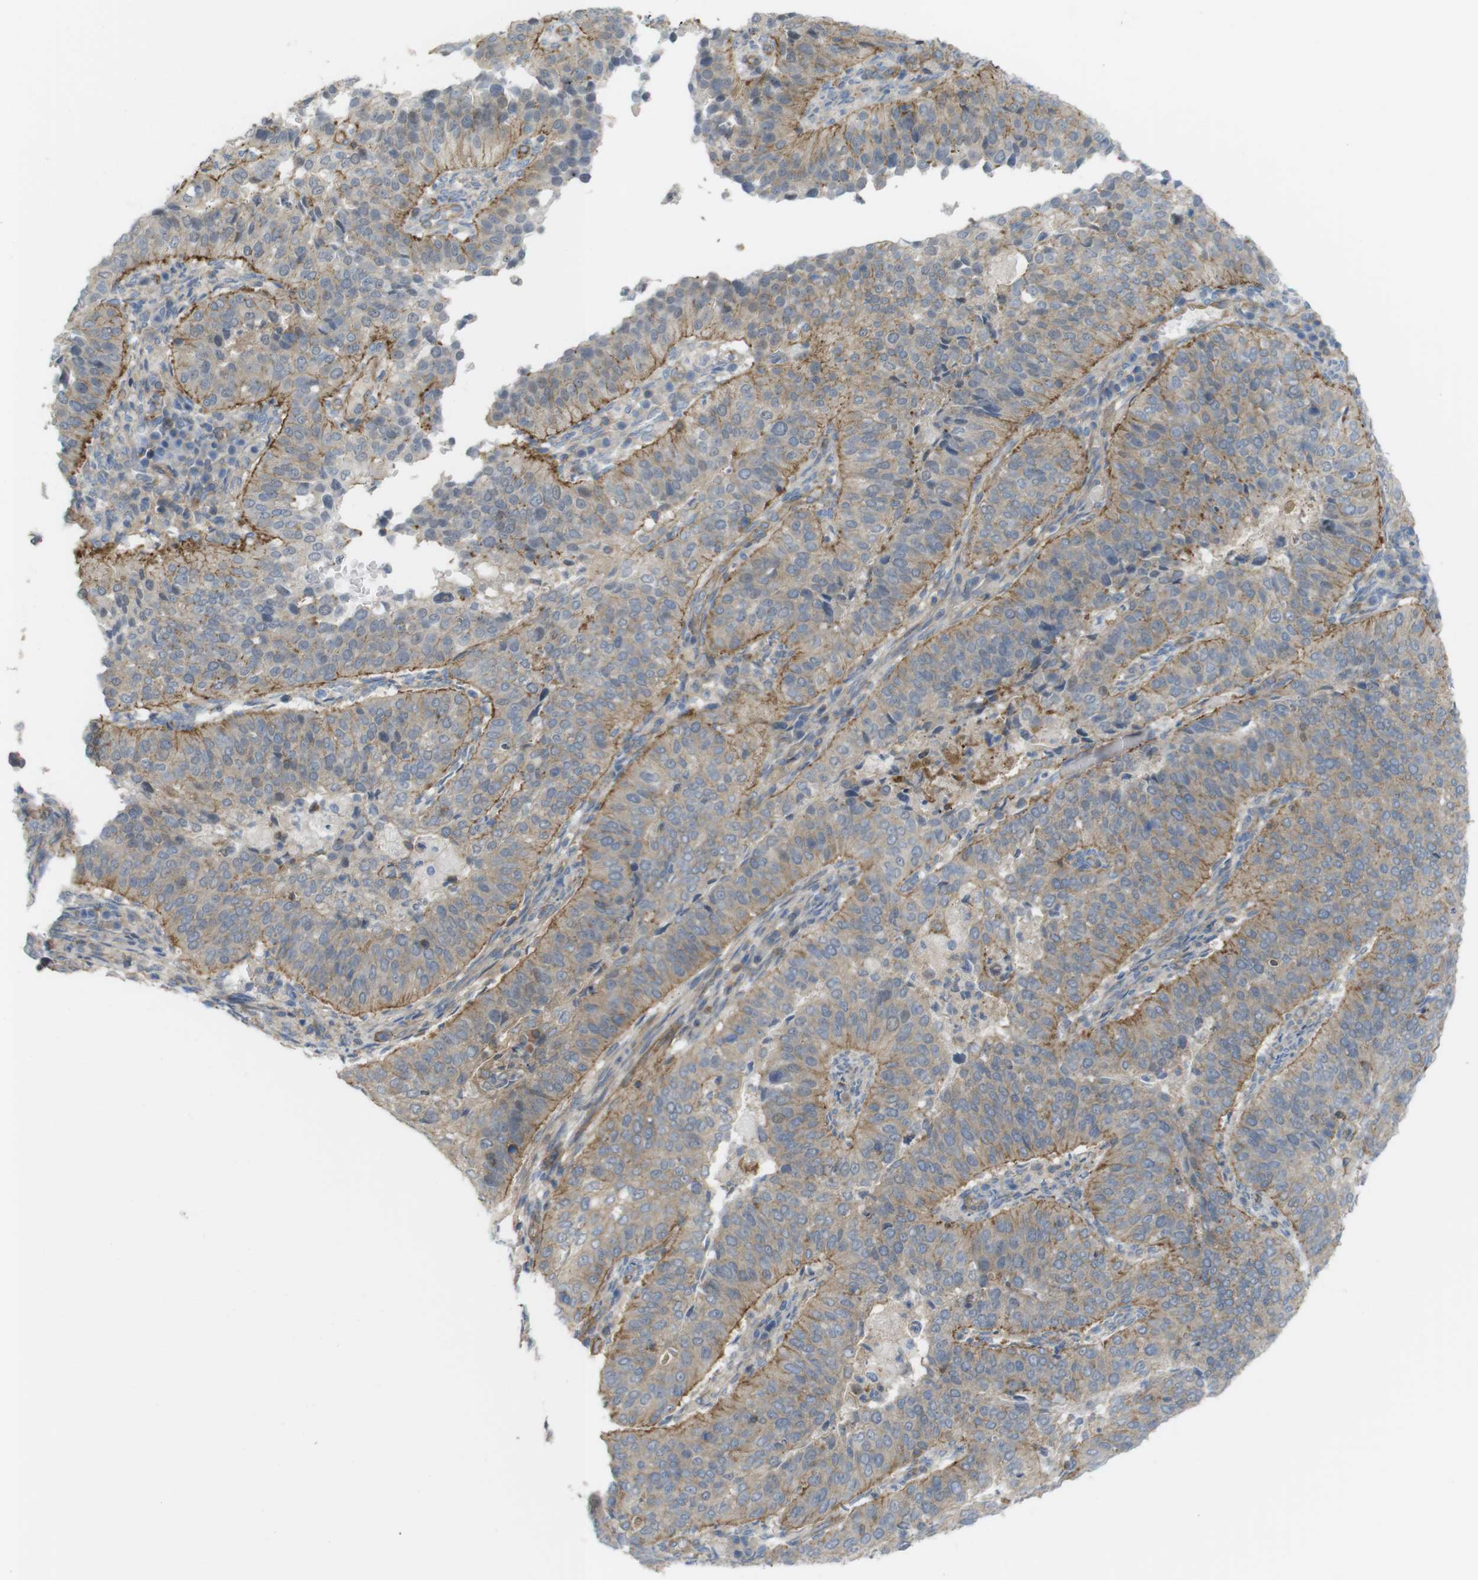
{"staining": {"intensity": "moderate", "quantity": "25%-75%", "location": "cytoplasmic/membranous"}, "tissue": "cervical cancer", "cell_type": "Tumor cells", "image_type": "cancer", "snomed": [{"axis": "morphology", "description": "Normal tissue, NOS"}, {"axis": "morphology", "description": "Squamous cell carcinoma, NOS"}, {"axis": "topography", "description": "Cervix"}], "caption": "High-power microscopy captured an immunohistochemistry (IHC) micrograph of squamous cell carcinoma (cervical), revealing moderate cytoplasmic/membranous positivity in about 25%-75% of tumor cells.", "gene": "PREX2", "patient": {"sex": "female", "age": 39}}